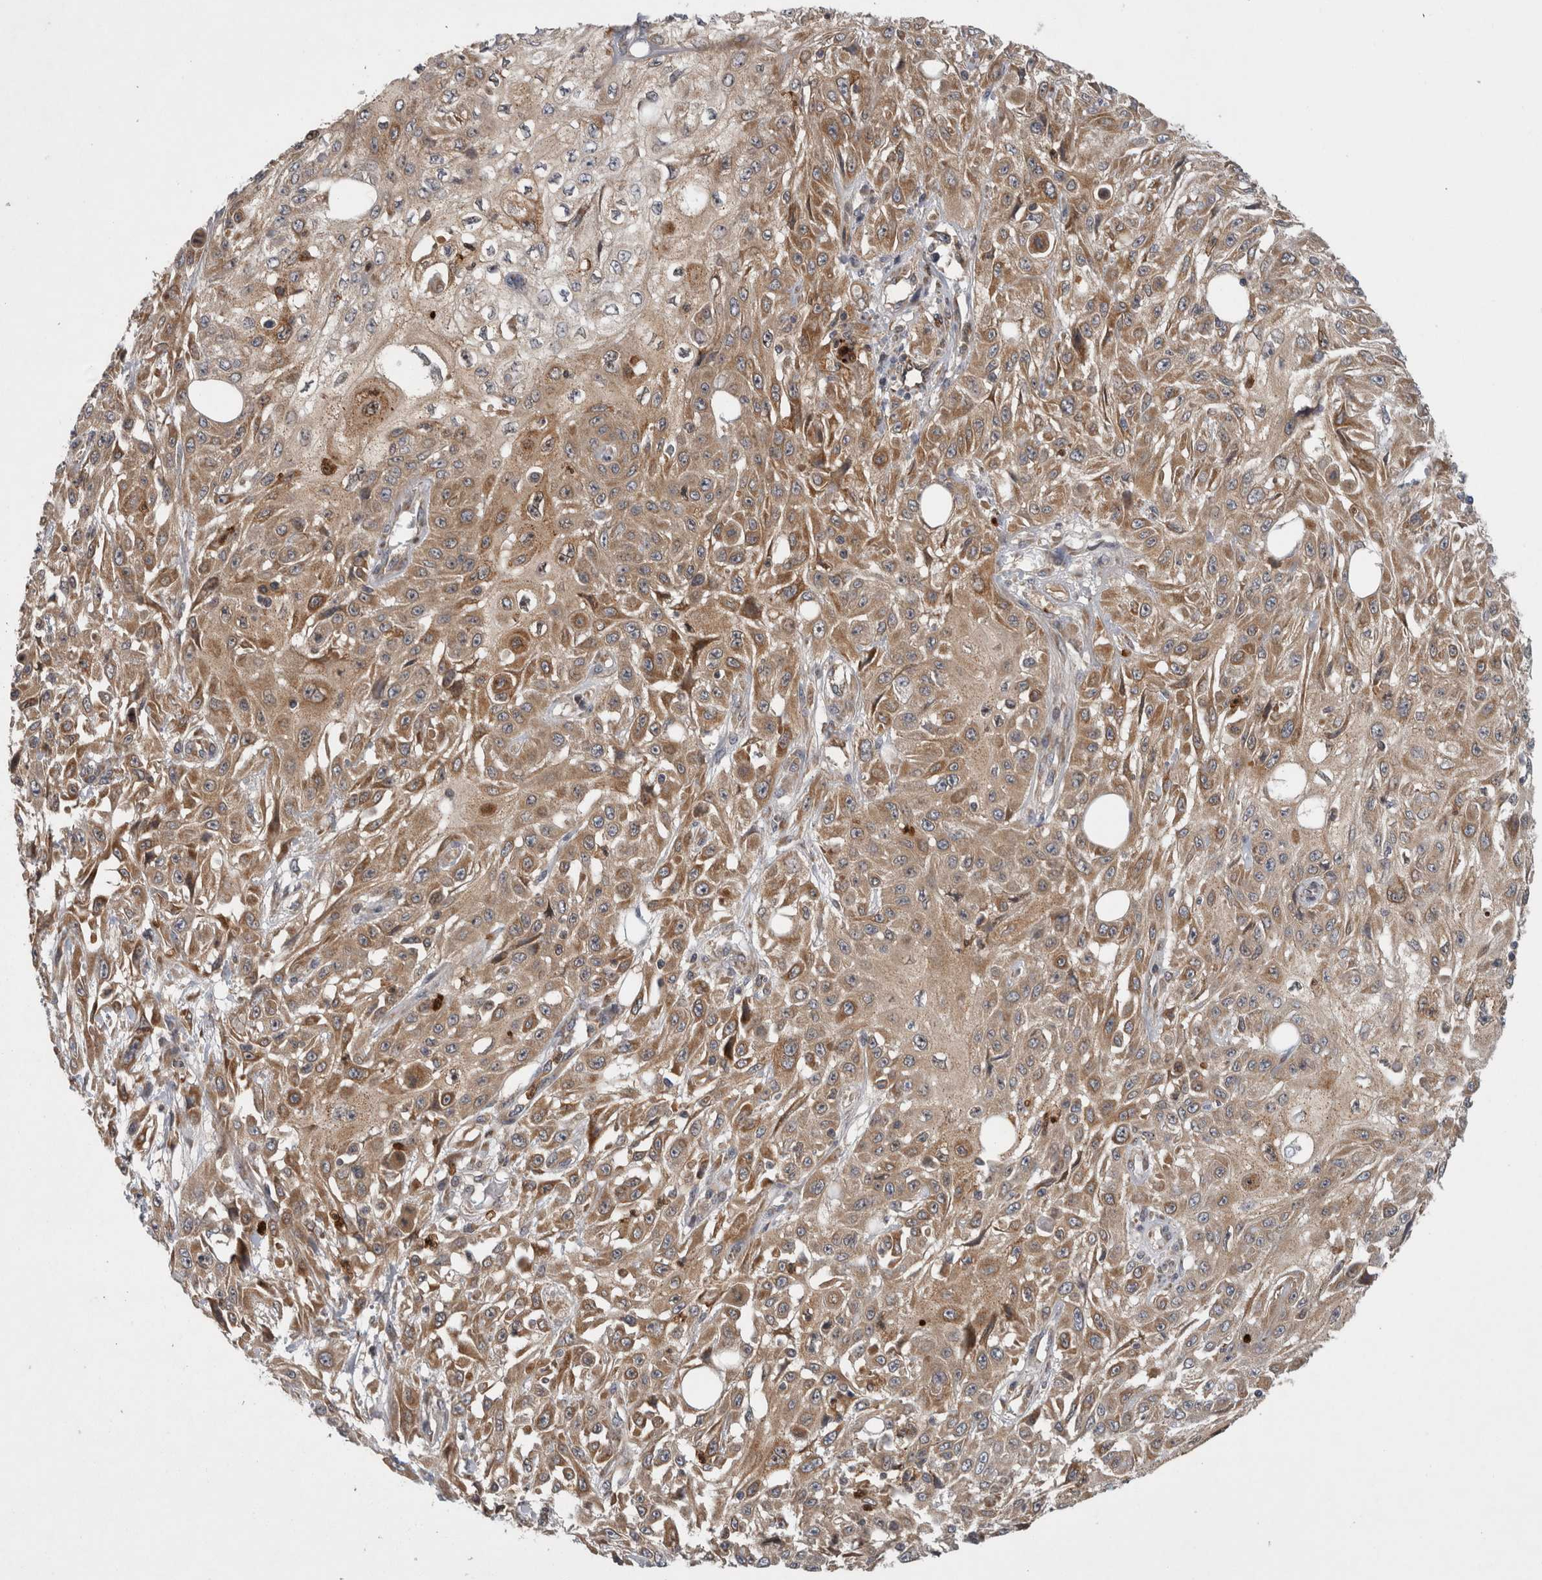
{"staining": {"intensity": "moderate", "quantity": ">75%", "location": "cytoplasmic/membranous"}, "tissue": "skin cancer", "cell_type": "Tumor cells", "image_type": "cancer", "snomed": [{"axis": "morphology", "description": "Squamous cell carcinoma, NOS"}, {"axis": "morphology", "description": "Squamous cell carcinoma, metastatic, NOS"}, {"axis": "topography", "description": "Skin"}, {"axis": "topography", "description": "Lymph node"}], "caption": "Immunohistochemical staining of metastatic squamous cell carcinoma (skin) shows medium levels of moderate cytoplasmic/membranous positivity in approximately >75% of tumor cells.", "gene": "PDCD2", "patient": {"sex": "male", "age": 75}}